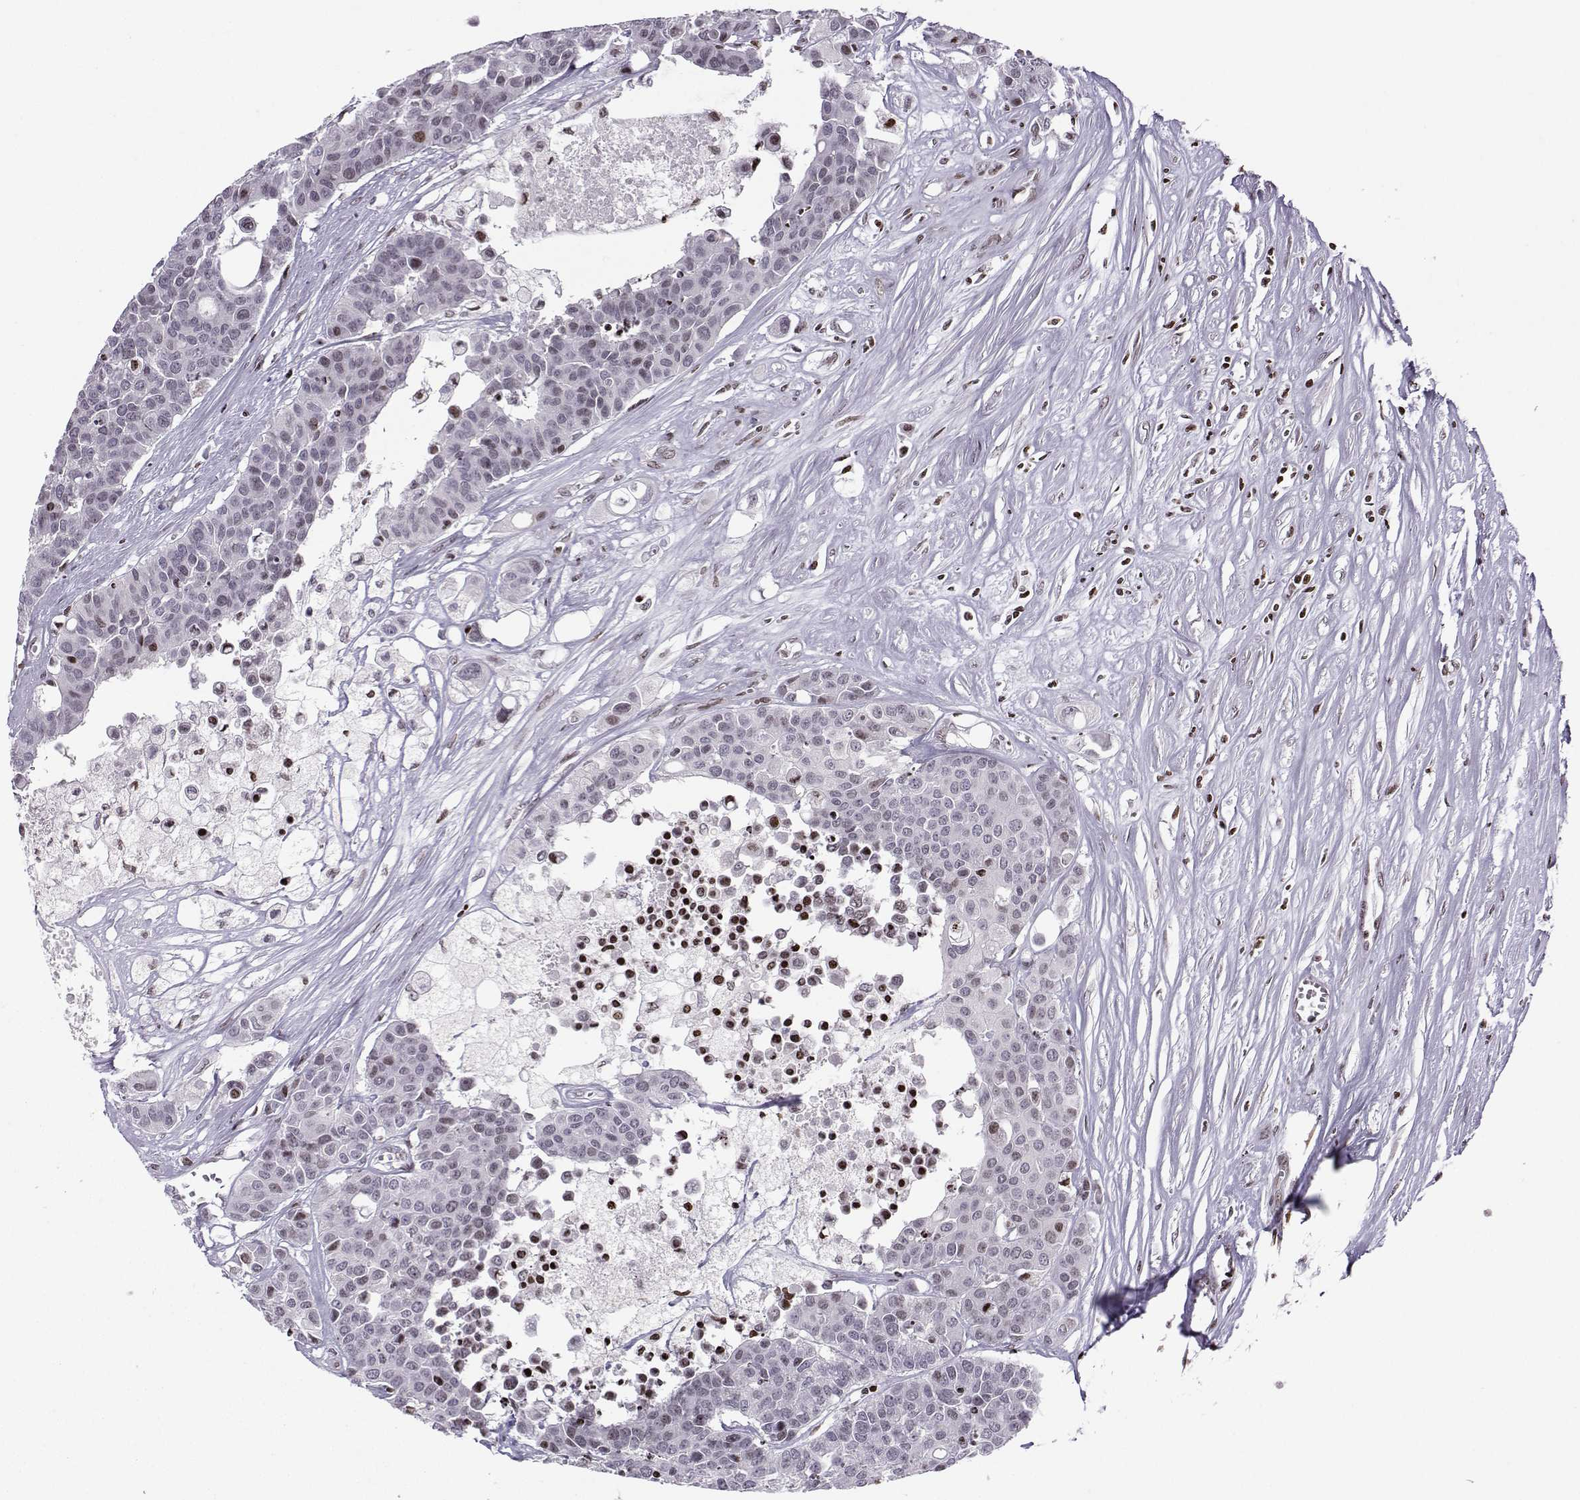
{"staining": {"intensity": "moderate", "quantity": "<25%", "location": "nuclear"}, "tissue": "carcinoid", "cell_type": "Tumor cells", "image_type": "cancer", "snomed": [{"axis": "morphology", "description": "Carcinoid, malignant, NOS"}, {"axis": "topography", "description": "Colon"}], "caption": "IHC image of neoplastic tissue: malignant carcinoid stained using immunohistochemistry (IHC) displays low levels of moderate protein expression localized specifically in the nuclear of tumor cells, appearing as a nuclear brown color.", "gene": "ZNF19", "patient": {"sex": "male", "age": 81}}